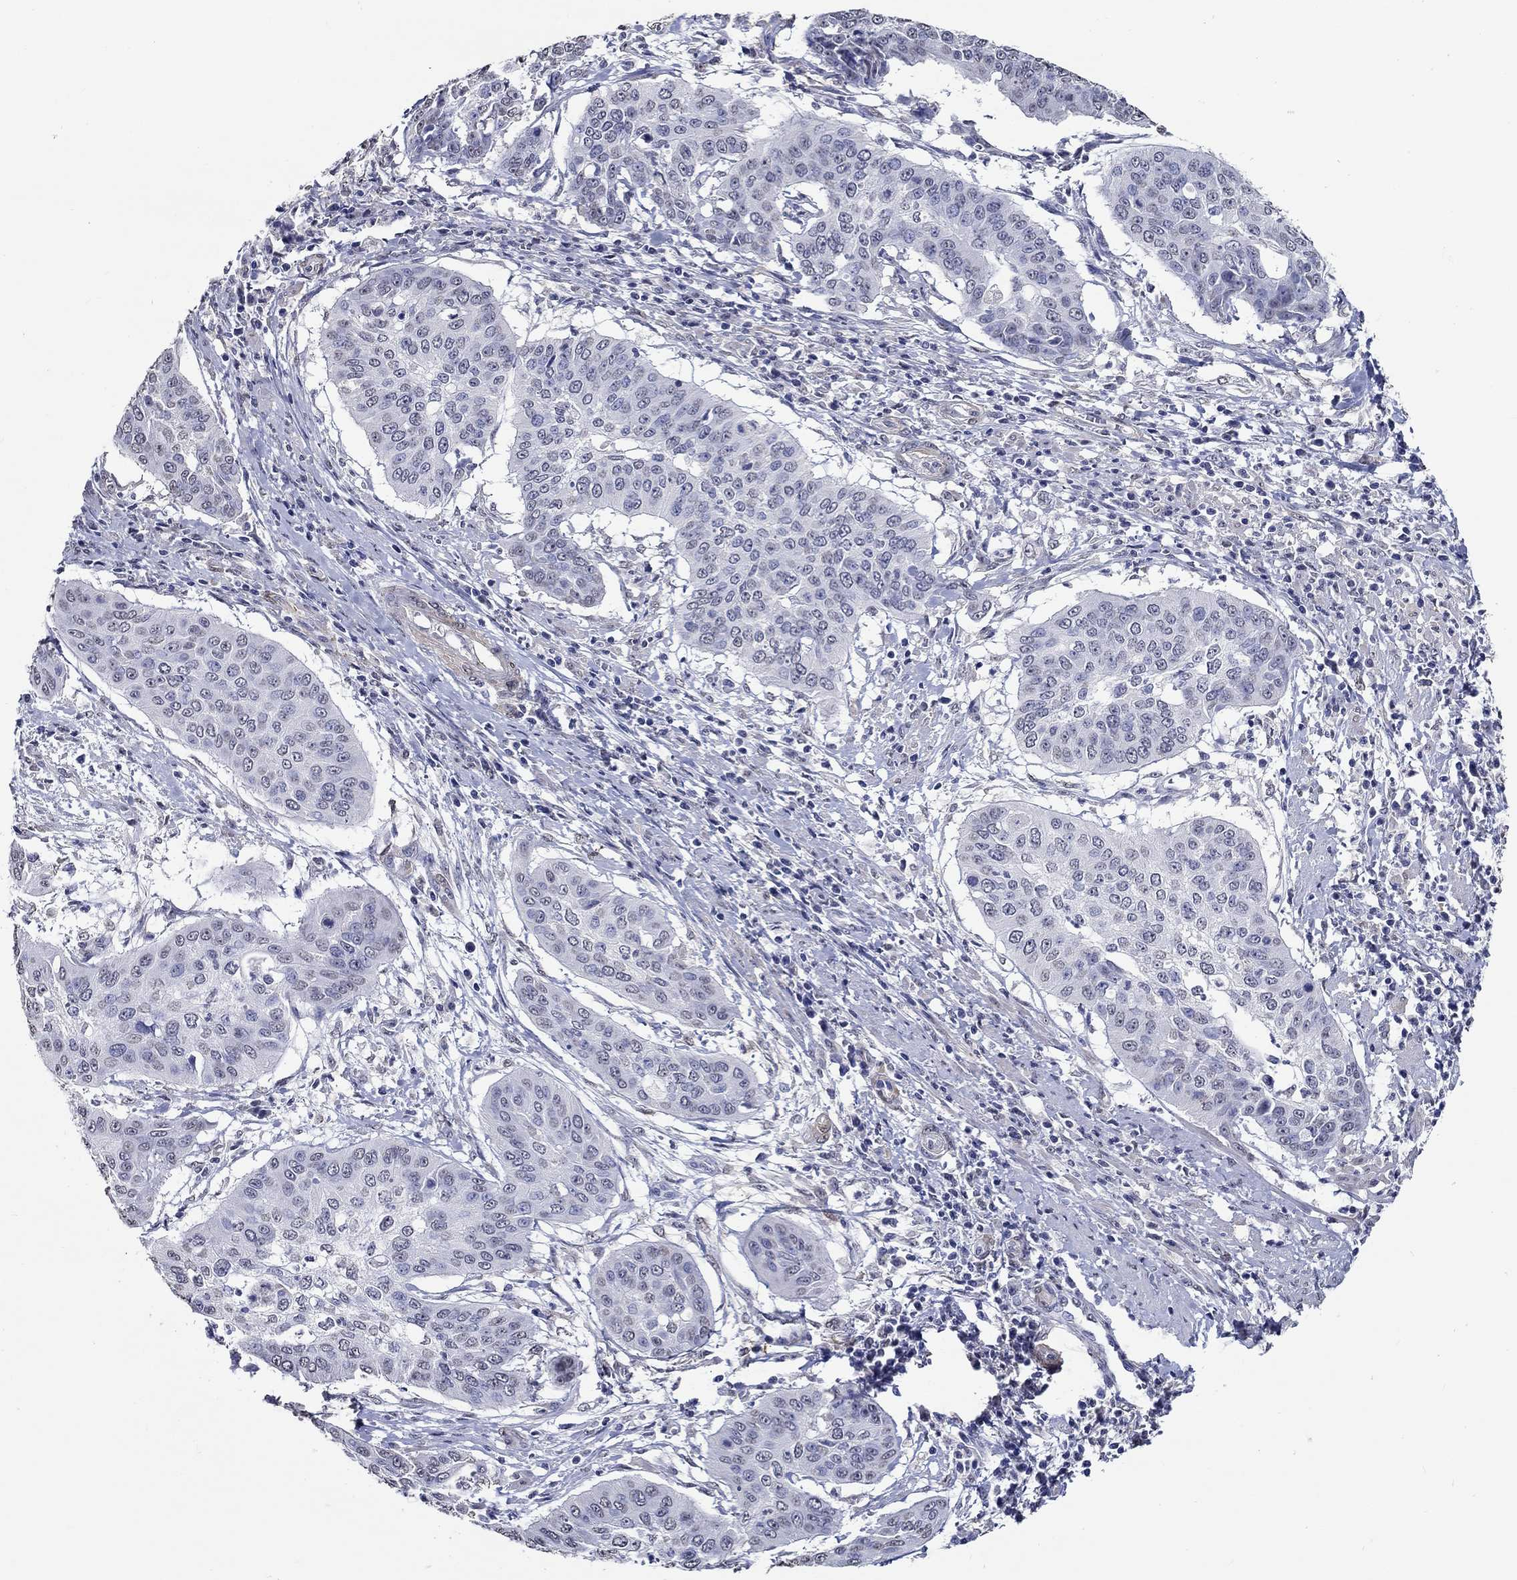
{"staining": {"intensity": "negative", "quantity": "none", "location": "none"}, "tissue": "cervical cancer", "cell_type": "Tumor cells", "image_type": "cancer", "snomed": [{"axis": "morphology", "description": "Squamous cell carcinoma, NOS"}, {"axis": "topography", "description": "Cervix"}], "caption": "A high-resolution micrograph shows IHC staining of cervical cancer (squamous cell carcinoma), which shows no significant positivity in tumor cells. Nuclei are stained in blue.", "gene": "PDE1B", "patient": {"sex": "female", "age": 39}}